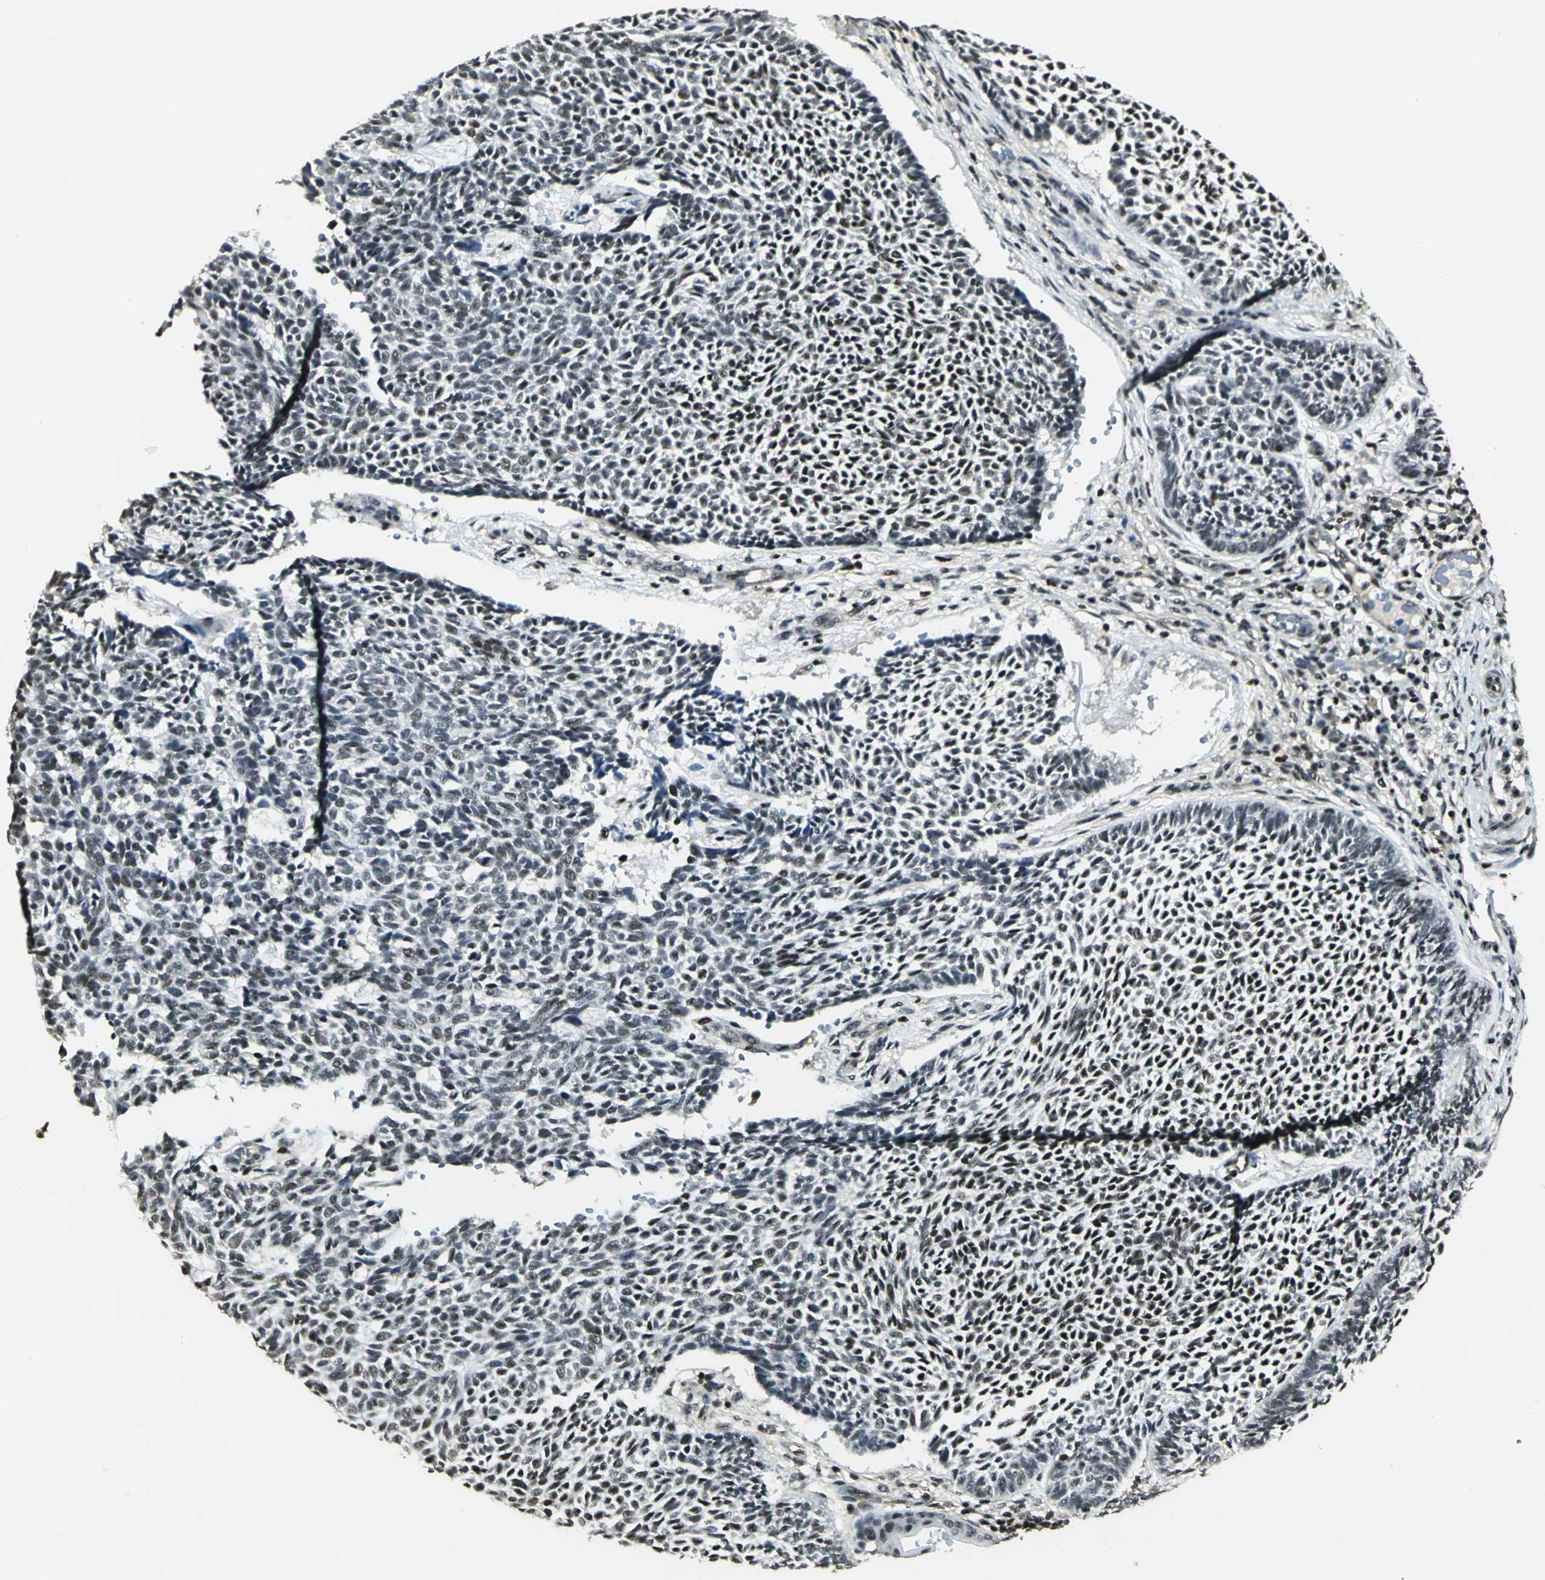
{"staining": {"intensity": "weak", "quantity": "25%-75%", "location": "nuclear"}, "tissue": "skin cancer", "cell_type": "Tumor cells", "image_type": "cancer", "snomed": [{"axis": "morphology", "description": "Normal tissue, NOS"}, {"axis": "morphology", "description": "Basal cell carcinoma"}, {"axis": "topography", "description": "Skin"}], "caption": "There is low levels of weak nuclear positivity in tumor cells of skin cancer (basal cell carcinoma), as demonstrated by immunohistochemical staining (brown color).", "gene": "ELF1", "patient": {"sex": "male", "age": 87}}